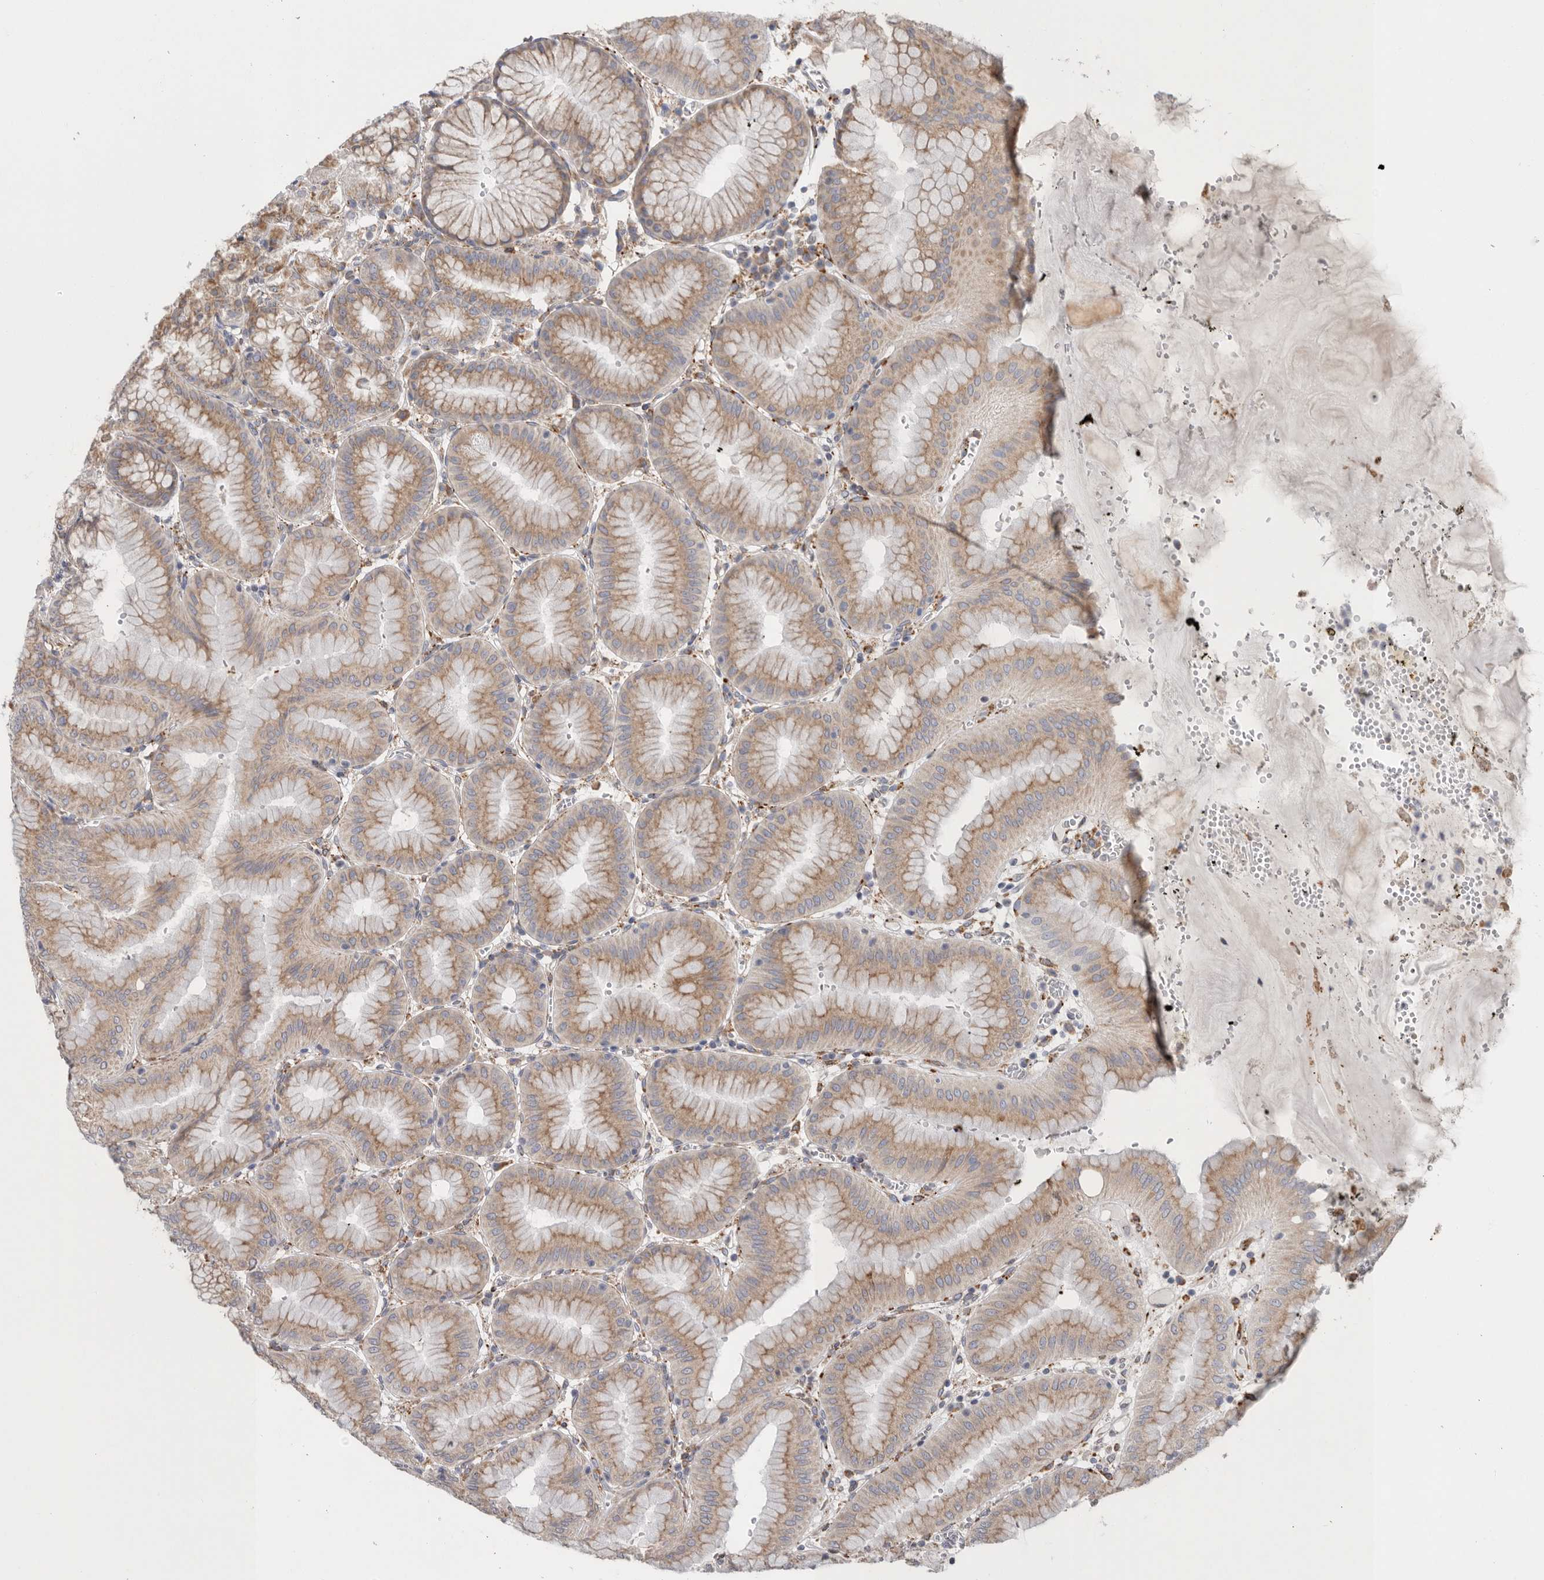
{"staining": {"intensity": "moderate", "quantity": "25%-75%", "location": "cytoplasmic/membranous"}, "tissue": "stomach", "cell_type": "Glandular cells", "image_type": "normal", "snomed": [{"axis": "morphology", "description": "Normal tissue, NOS"}, {"axis": "topography", "description": "Stomach, lower"}], "caption": "IHC (DAB) staining of unremarkable stomach displays moderate cytoplasmic/membranous protein expression in about 25%-75% of glandular cells.", "gene": "GANAB", "patient": {"sex": "male", "age": 71}}